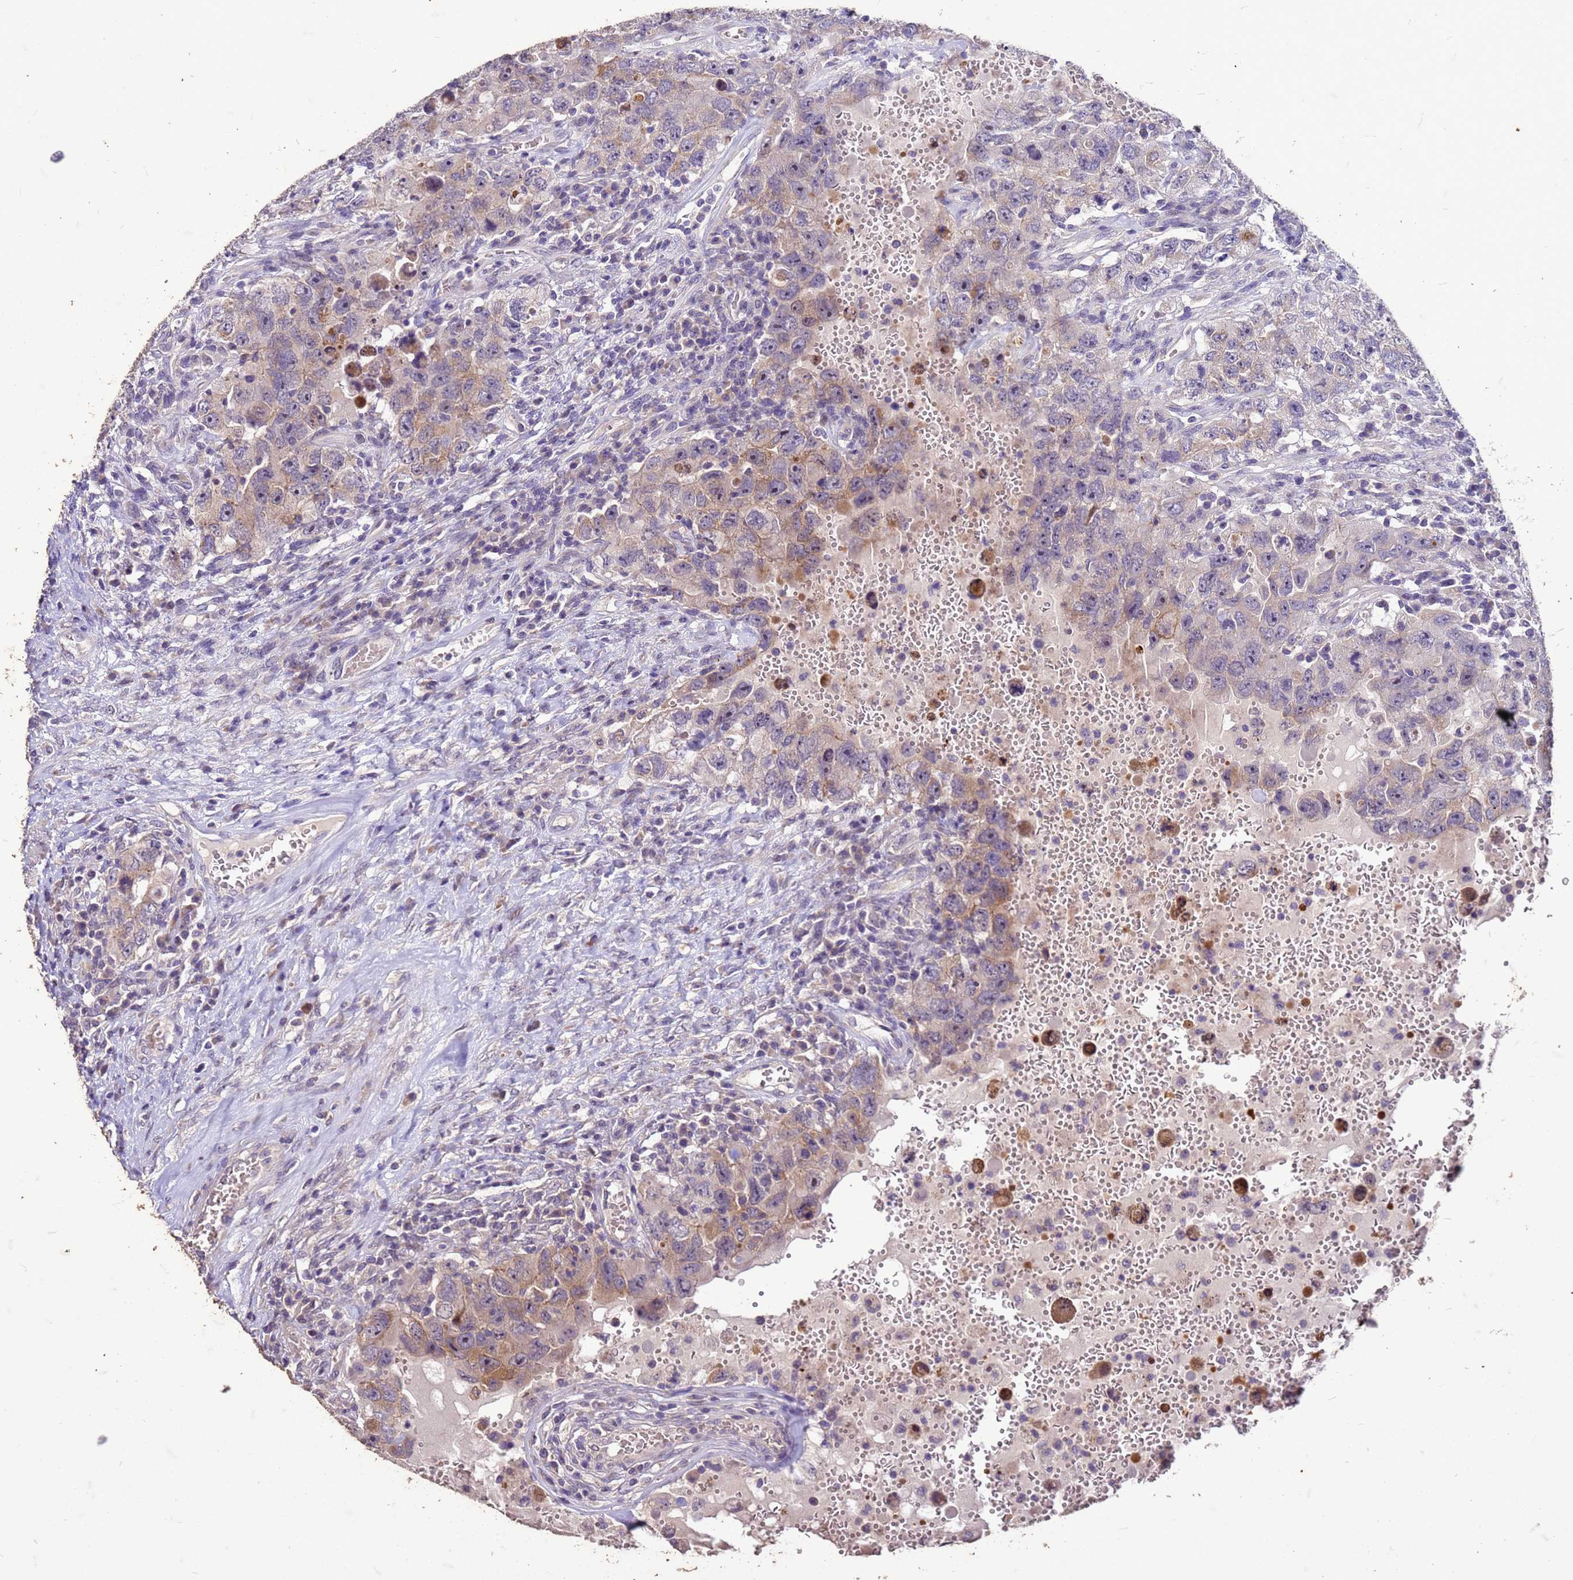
{"staining": {"intensity": "weak", "quantity": "25%-75%", "location": "cytoplasmic/membranous"}, "tissue": "testis cancer", "cell_type": "Tumor cells", "image_type": "cancer", "snomed": [{"axis": "morphology", "description": "Carcinoma, Embryonal, NOS"}, {"axis": "topography", "description": "Testis"}], "caption": "Approximately 25%-75% of tumor cells in testis cancer (embryonal carcinoma) demonstrate weak cytoplasmic/membranous protein expression as visualized by brown immunohistochemical staining.", "gene": "FAM184B", "patient": {"sex": "male", "age": 26}}